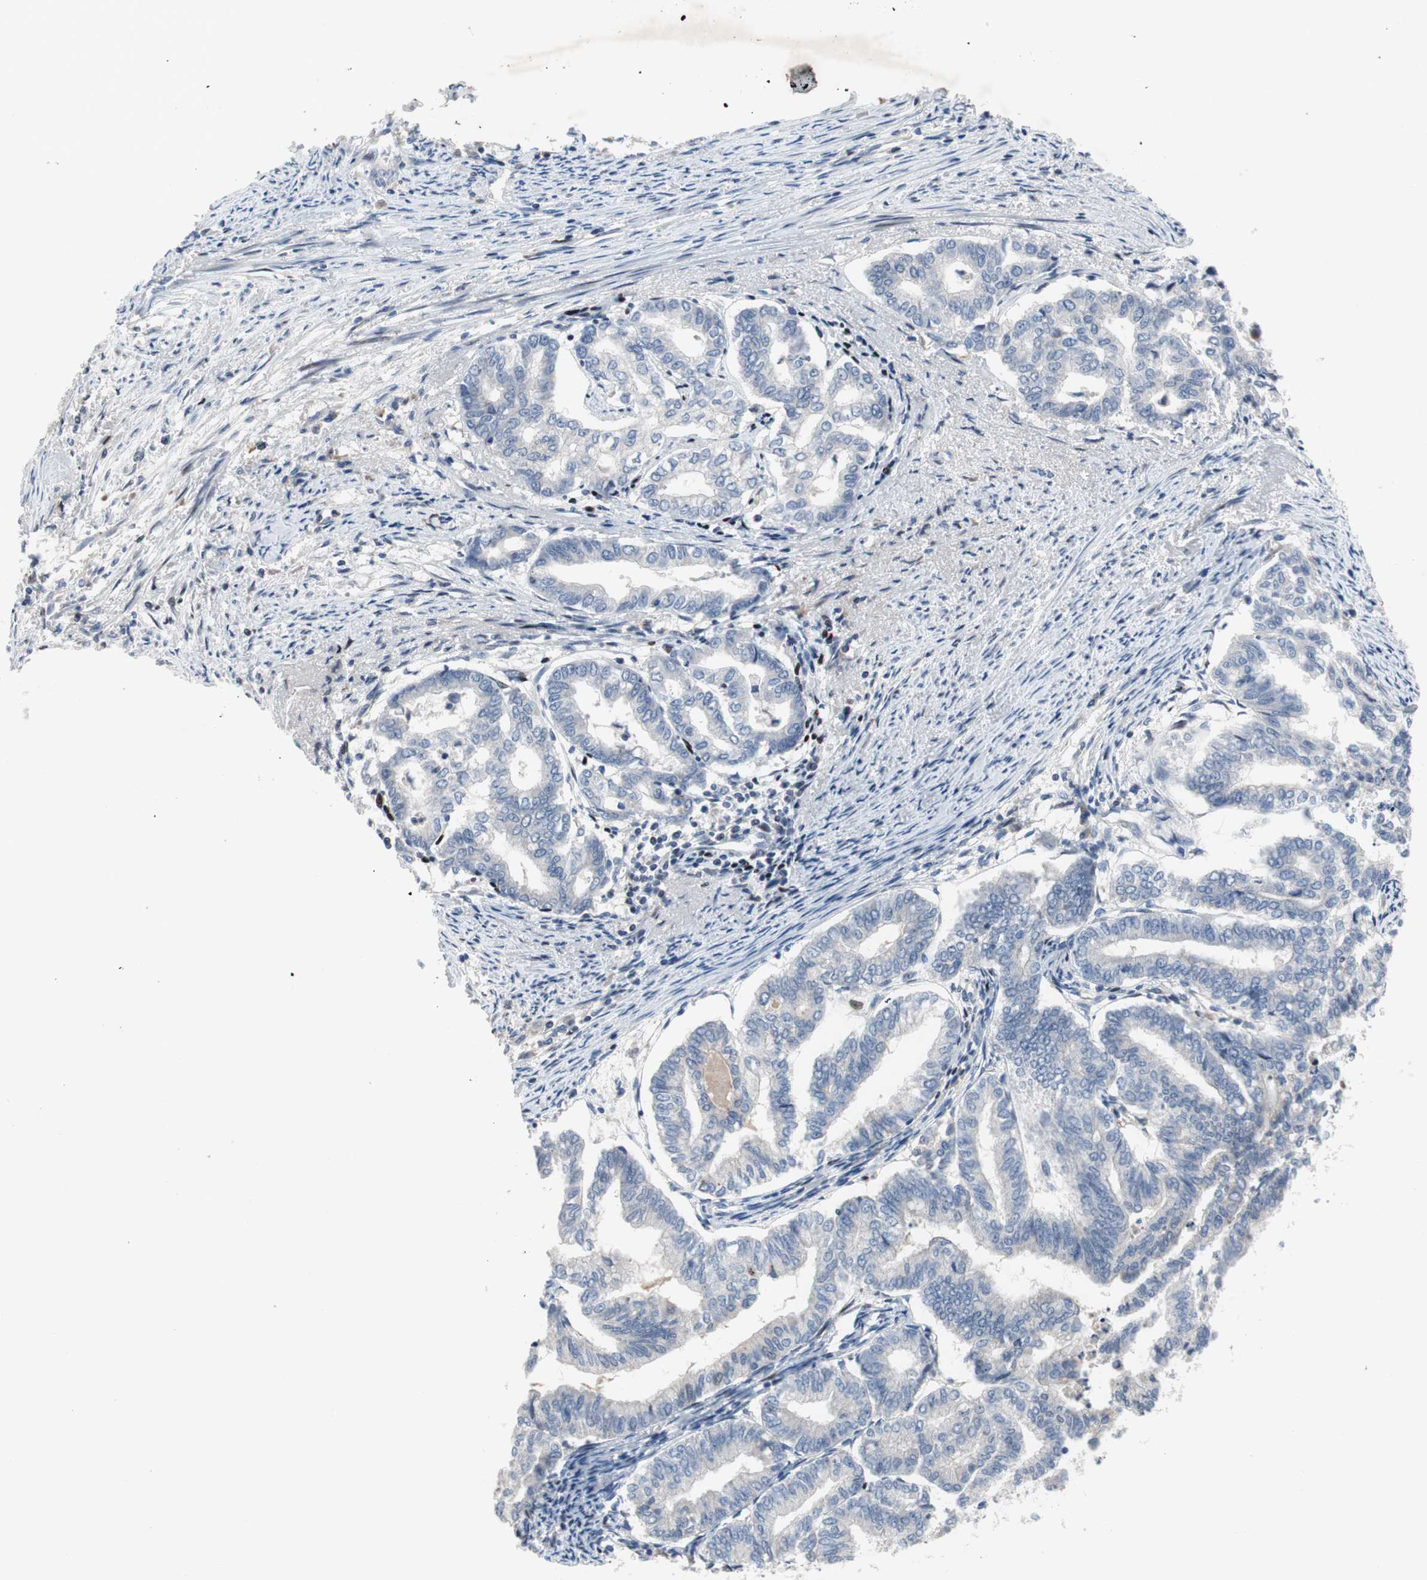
{"staining": {"intensity": "negative", "quantity": "none", "location": "none"}, "tissue": "endometrial cancer", "cell_type": "Tumor cells", "image_type": "cancer", "snomed": [{"axis": "morphology", "description": "Adenocarcinoma, NOS"}, {"axis": "topography", "description": "Endometrium"}], "caption": "IHC of endometrial adenocarcinoma reveals no staining in tumor cells.", "gene": "MUTYH", "patient": {"sex": "female", "age": 79}}